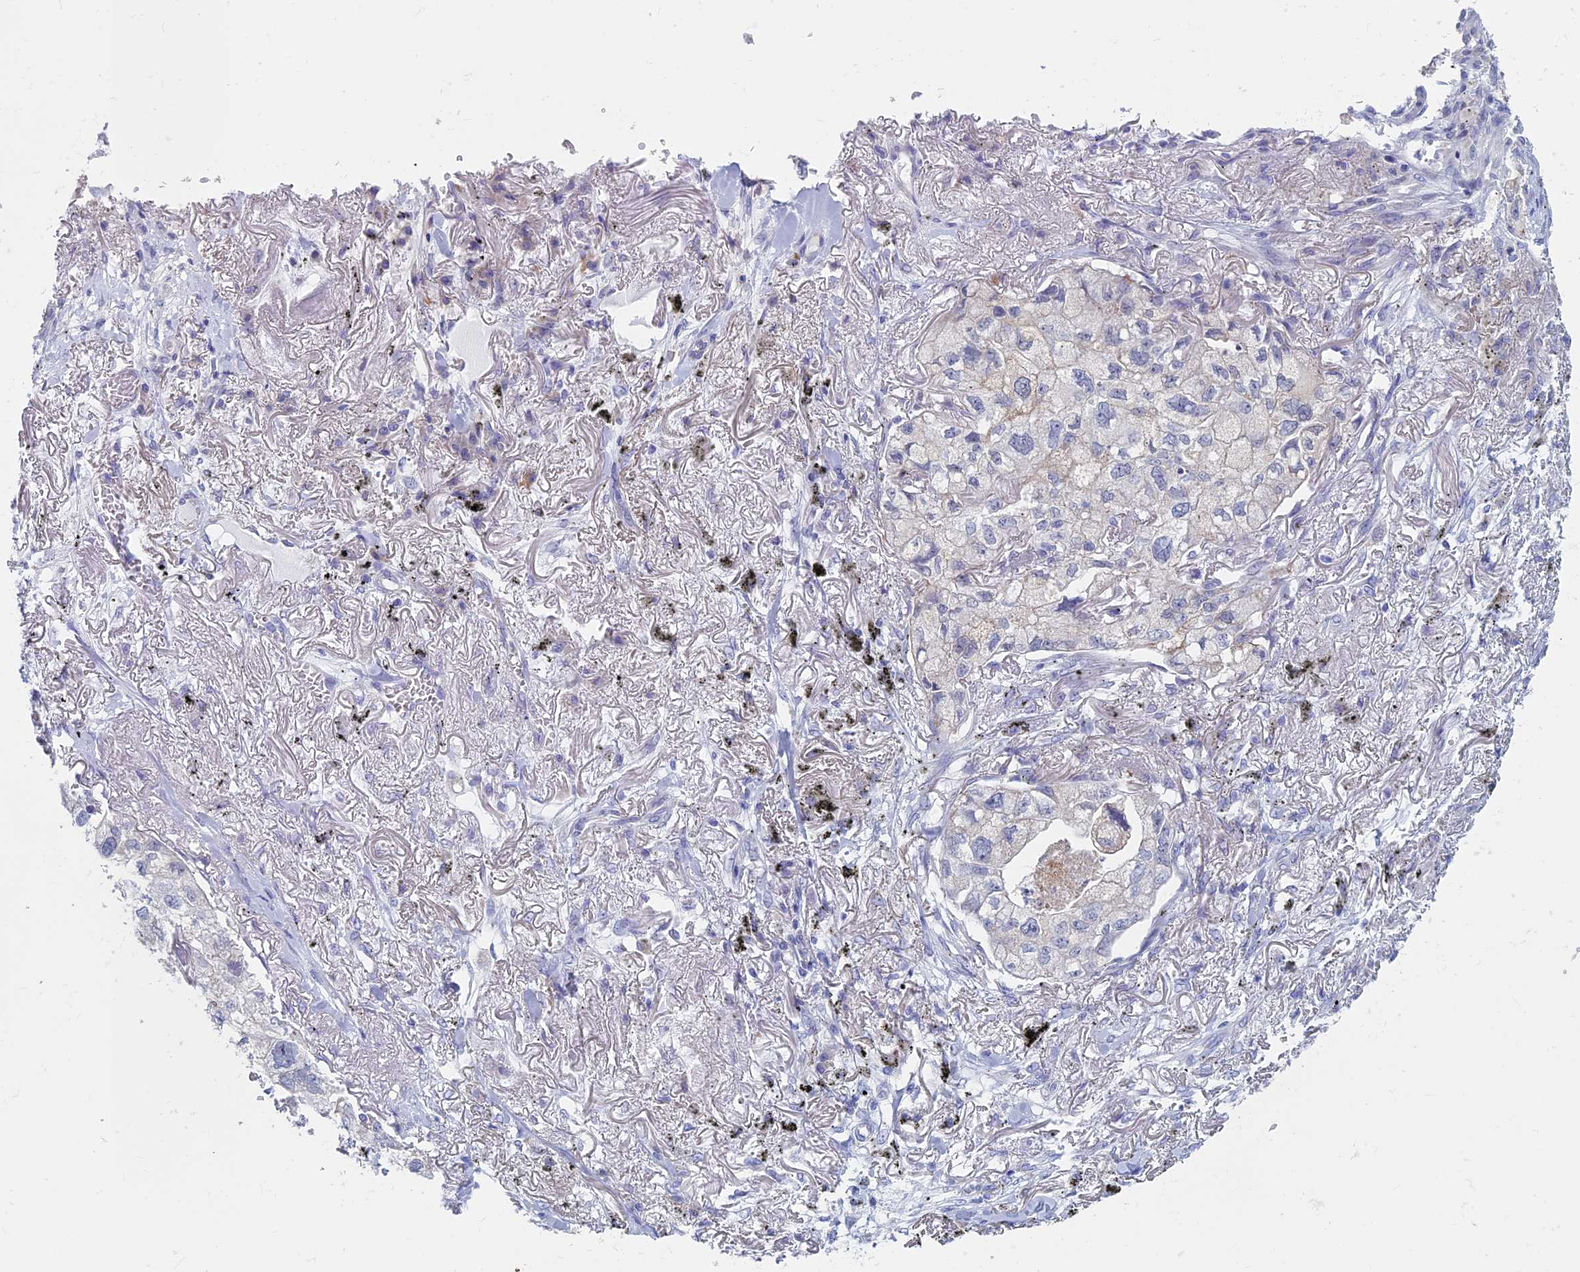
{"staining": {"intensity": "negative", "quantity": "none", "location": "none"}, "tissue": "lung cancer", "cell_type": "Tumor cells", "image_type": "cancer", "snomed": [{"axis": "morphology", "description": "Adenocarcinoma, NOS"}, {"axis": "topography", "description": "Lung"}], "caption": "The image demonstrates no significant positivity in tumor cells of adenocarcinoma (lung).", "gene": "MAGEB6", "patient": {"sex": "male", "age": 65}}